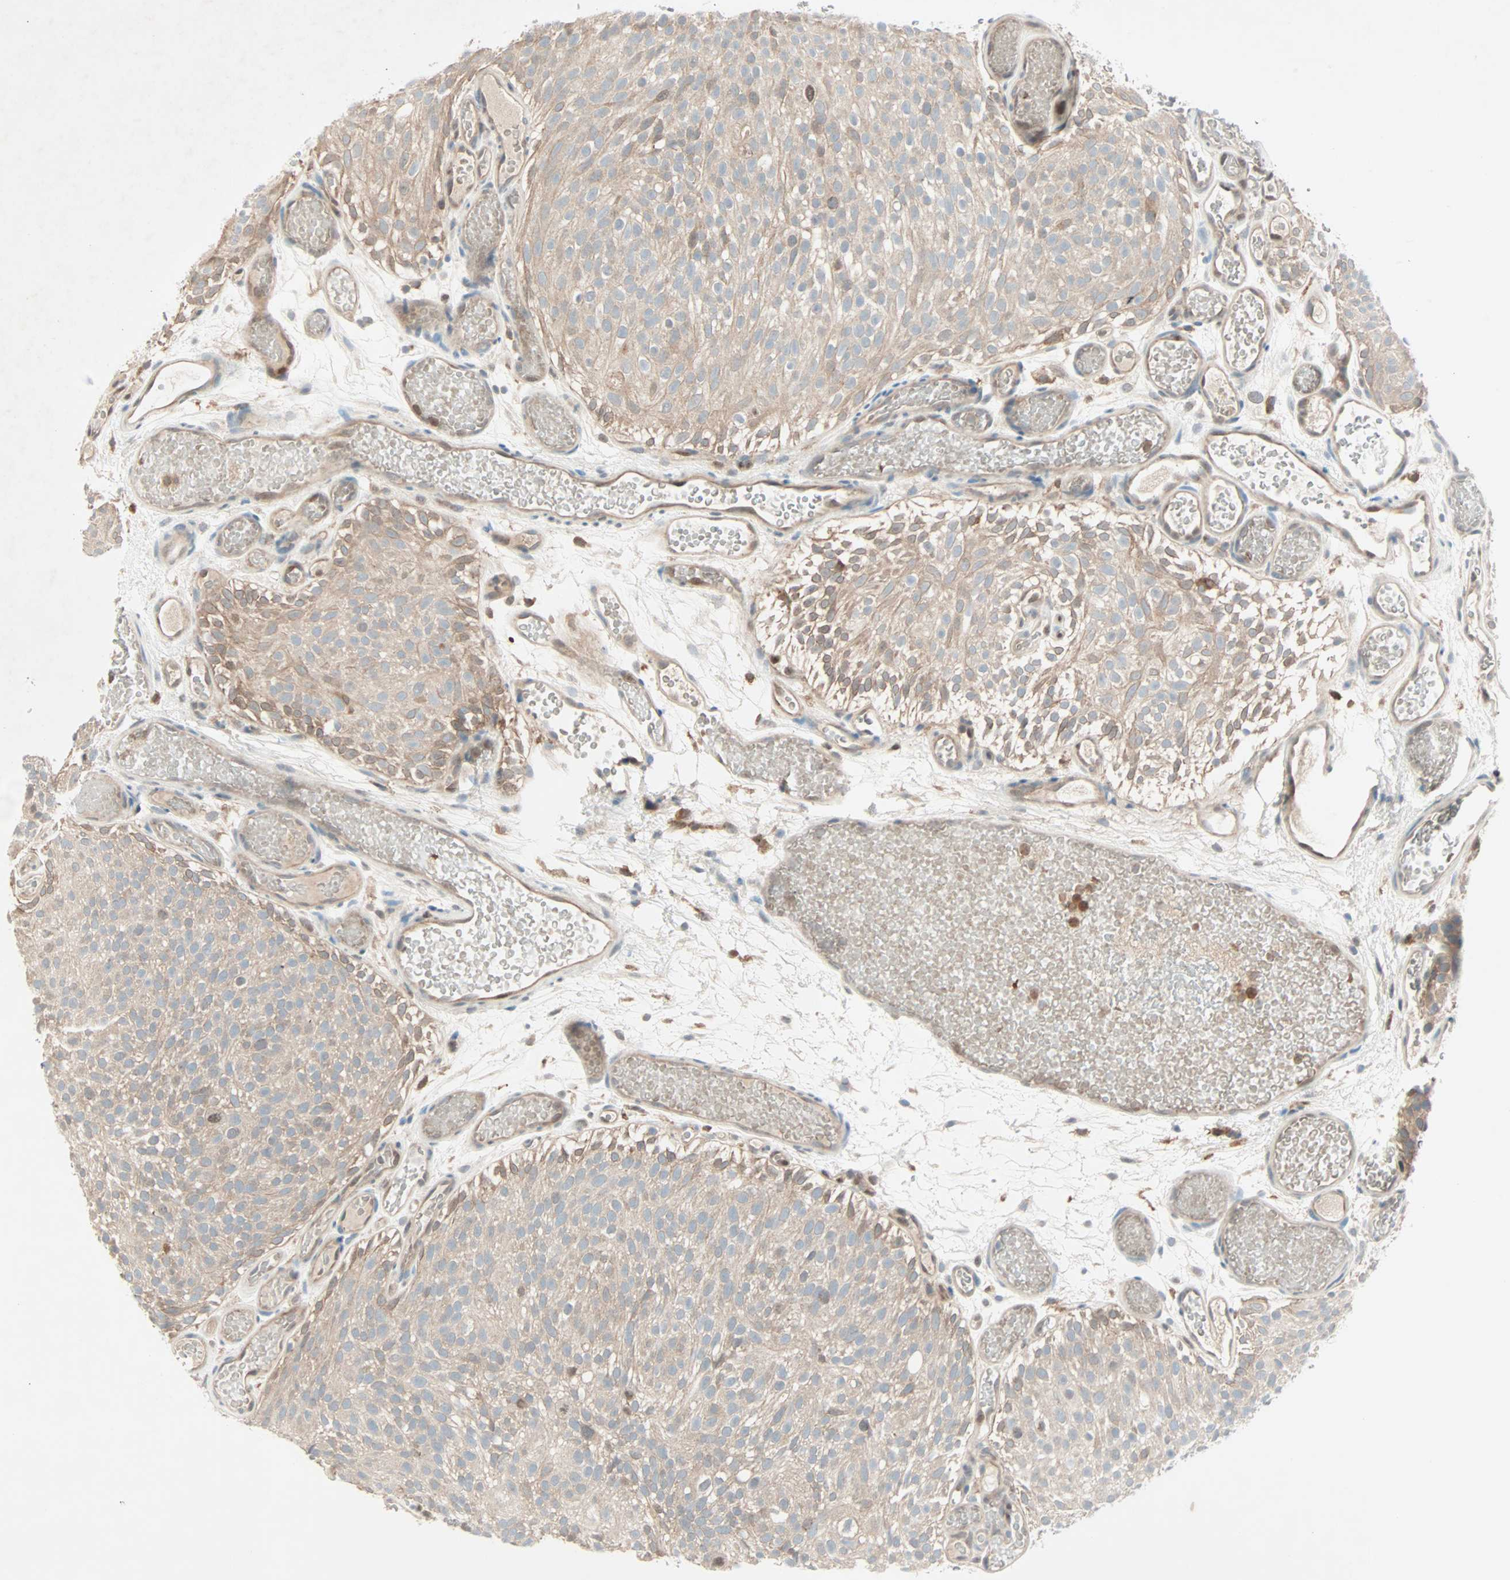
{"staining": {"intensity": "moderate", "quantity": ">75%", "location": "cytoplasmic/membranous"}, "tissue": "urothelial cancer", "cell_type": "Tumor cells", "image_type": "cancer", "snomed": [{"axis": "morphology", "description": "Urothelial carcinoma, Low grade"}, {"axis": "topography", "description": "Urinary bladder"}], "caption": "About >75% of tumor cells in human urothelial cancer reveal moderate cytoplasmic/membranous protein staining as visualized by brown immunohistochemical staining.", "gene": "SMIM8", "patient": {"sex": "male", "age": 78}}